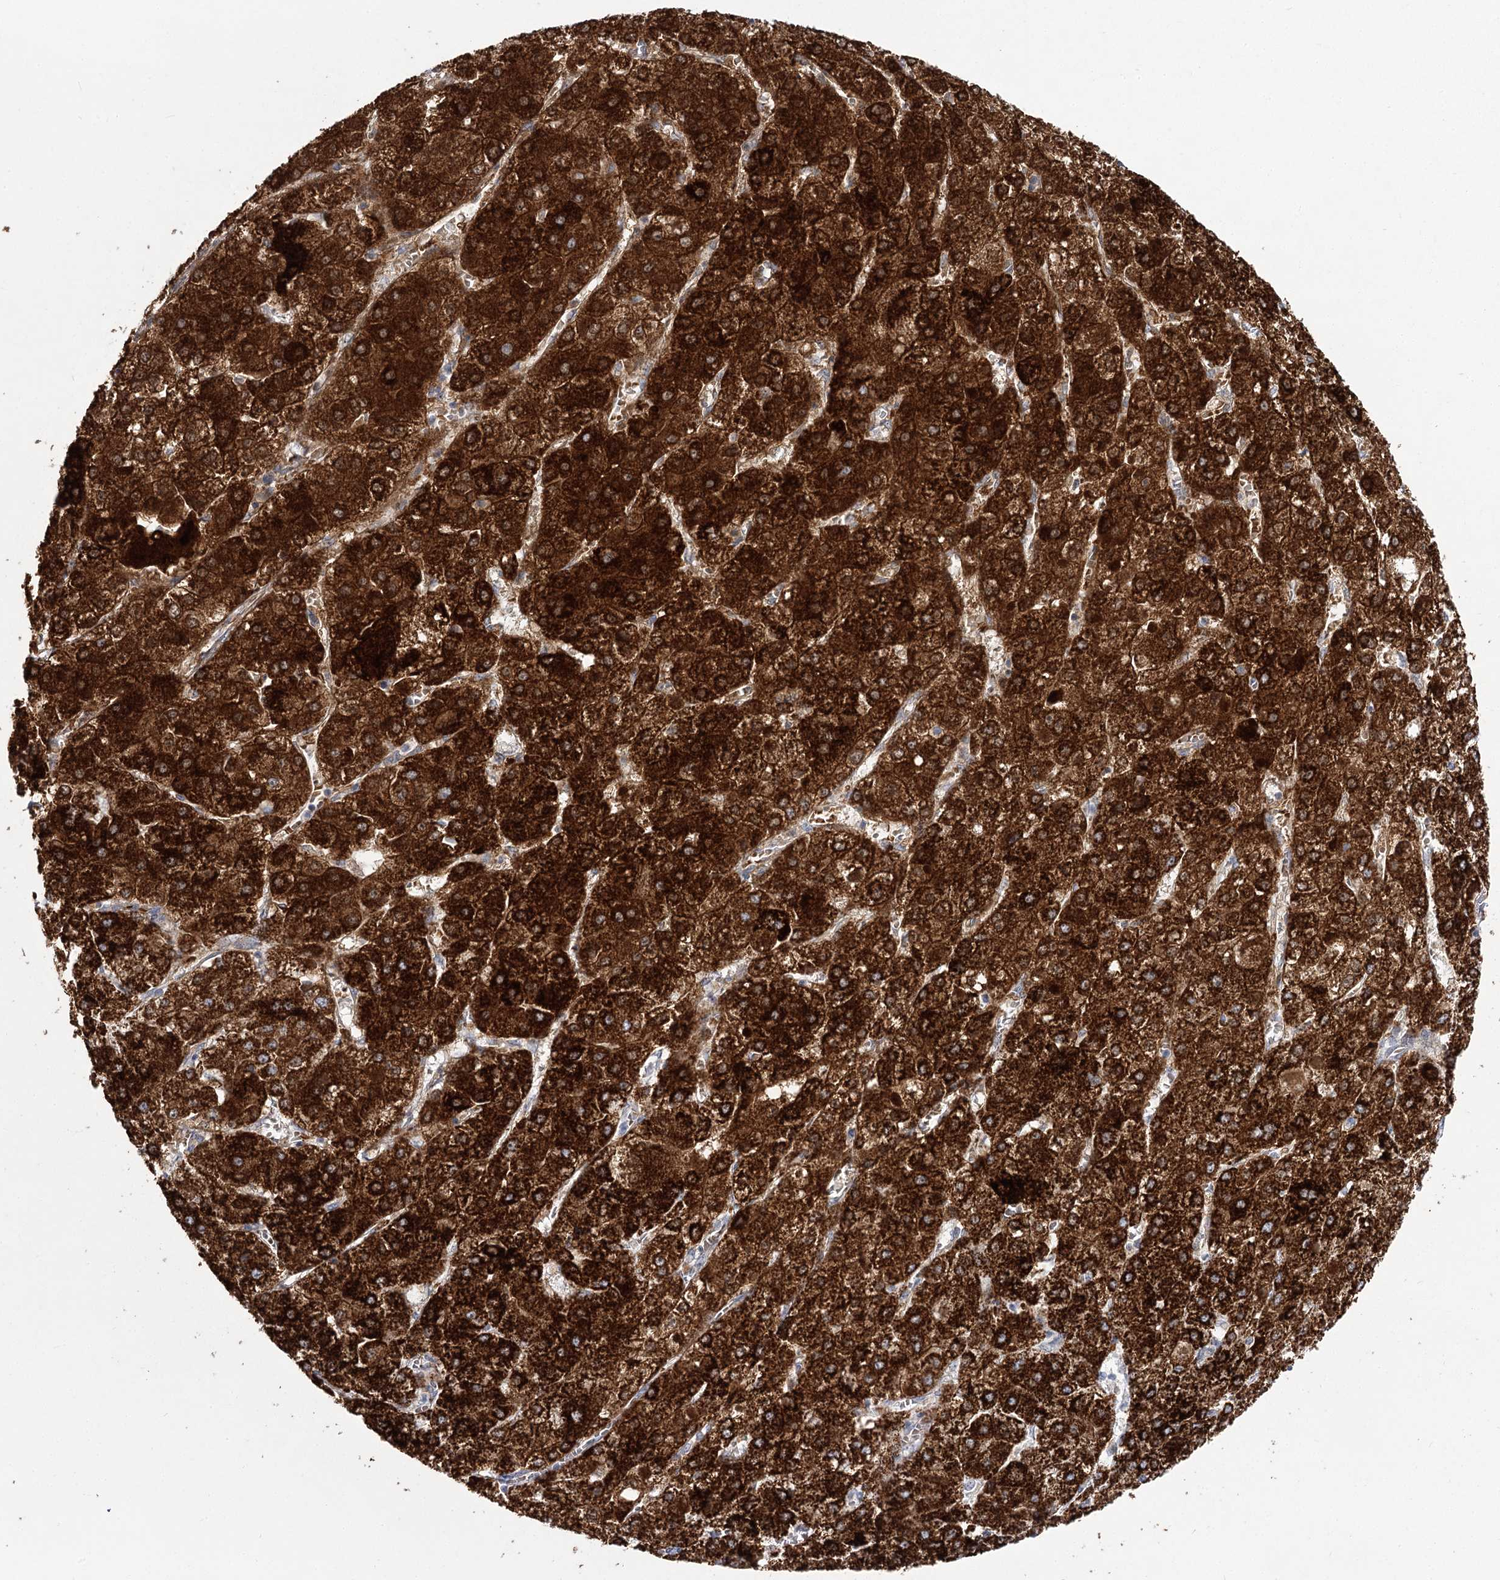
{"staining": {"intensity": "strong", "quantity": ">75%", "location": "cytoplasmic/membranous,nuclear"}, "tissue": "liver cancer", "cell_type": "Tumor cells", "image_type": "cancer", "snomed": [{"axis": "morphology", "description": "Carcinoma, Hepatocellular, NOS"}, {"axis": "topography", "description": "Liver"}], "caption": "Liver cancer (hepatocellular carcinoma) tissue demonstrates strong cytoplasmic/membranous and nuclear positivity in about >75% of tumor cells, visualized by immunohistochemistry.", "gene": "SUOX", "patient": {"sex": "female", "age": 73}}